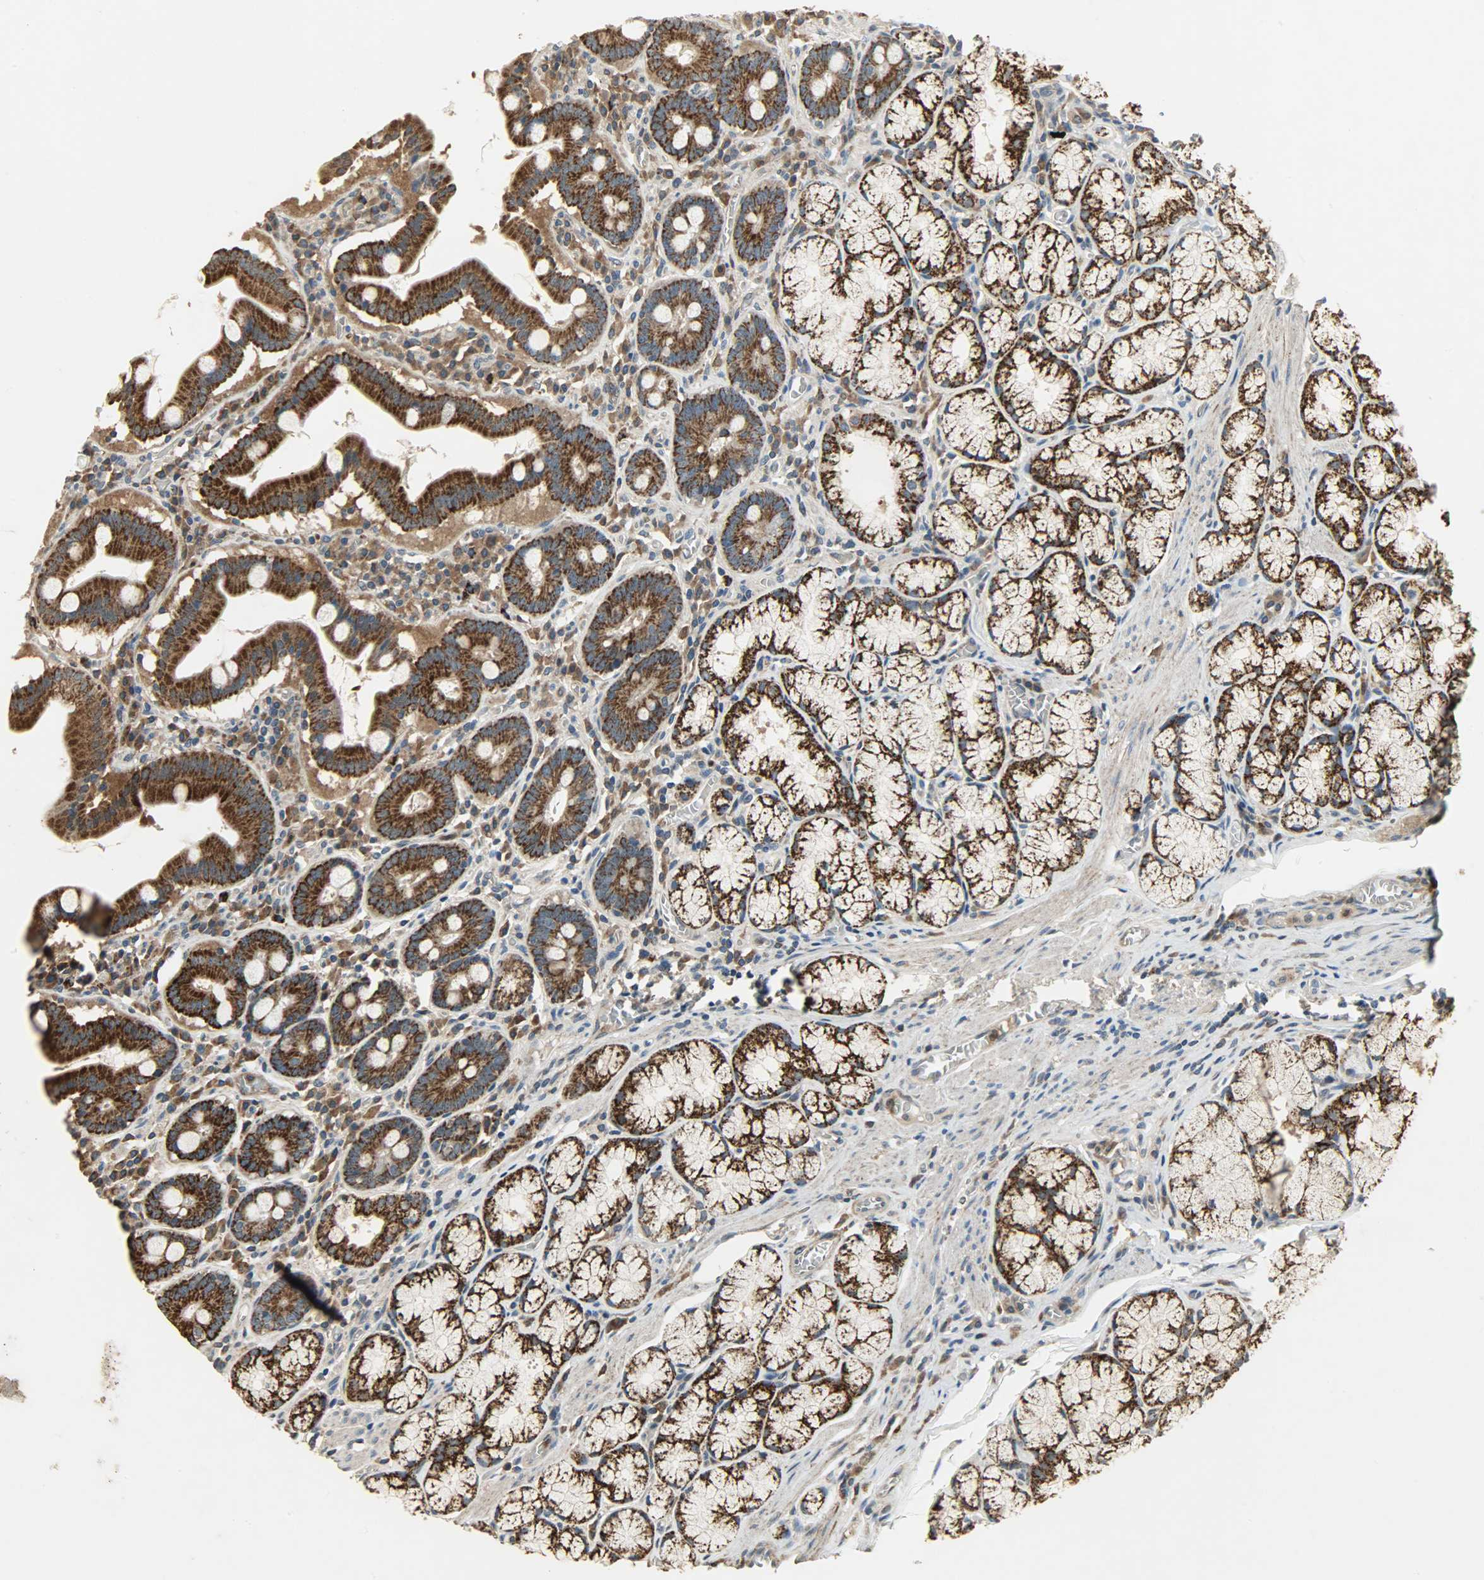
{"staining": {"intensity": "strong", "quantity": ">75%", "location": "cytoplasmic/membranous"}, "tissue": "stomach", "cell_type": "Glandular cells", "image_type": "normal", "snomed": [{"axis": "morphology", "description": "Normal tissue, NOS"}, {"axis": "topography", "description": "Stomach, lower"}], "caption": "DAB (3,3'-diaminobenzidine) immunohistochemical staining of normal human stomach reveals strong cytoplasmic/membranous protein positivity in approximately >75% of glandular cells.", "gene": "AMT", "patient": {"sex": "male", "age": 56}}